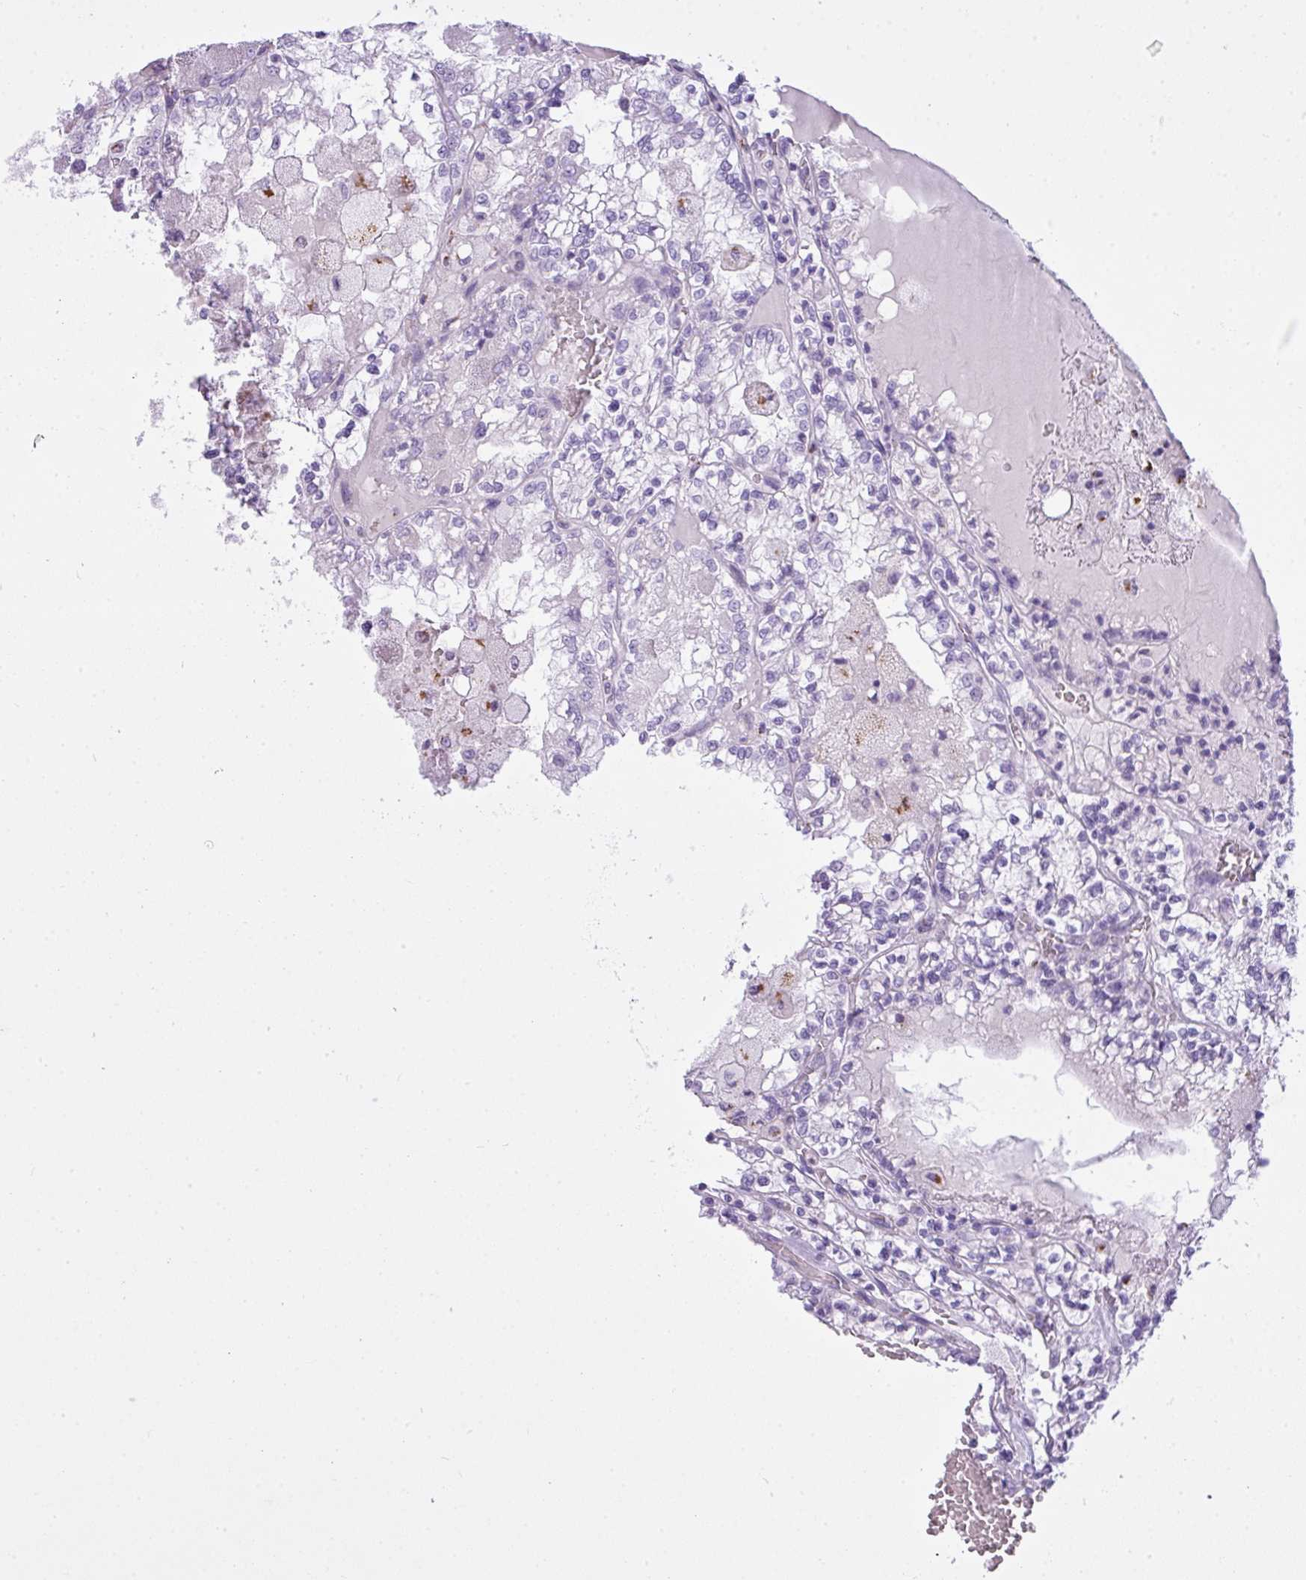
{"staining": {"intensity": "negative", "quantity": "none", "location": "none"}, "tissue": "renal cancer", "cell_type": "Tumor cells", "image_type": "cancer", "snomed": [{"axis": "morphology", "description": "Adenocarcinoma, NOS"}, {"axis": "topography", "description": "Kidney"}], "caption": "Immunohistochemical staining of human renal cancer (adenocarcinoma) reveals no significant expression in tumor cells.", "gene": "FAM43A", "patient": {"sex": "female", "age": 56}}